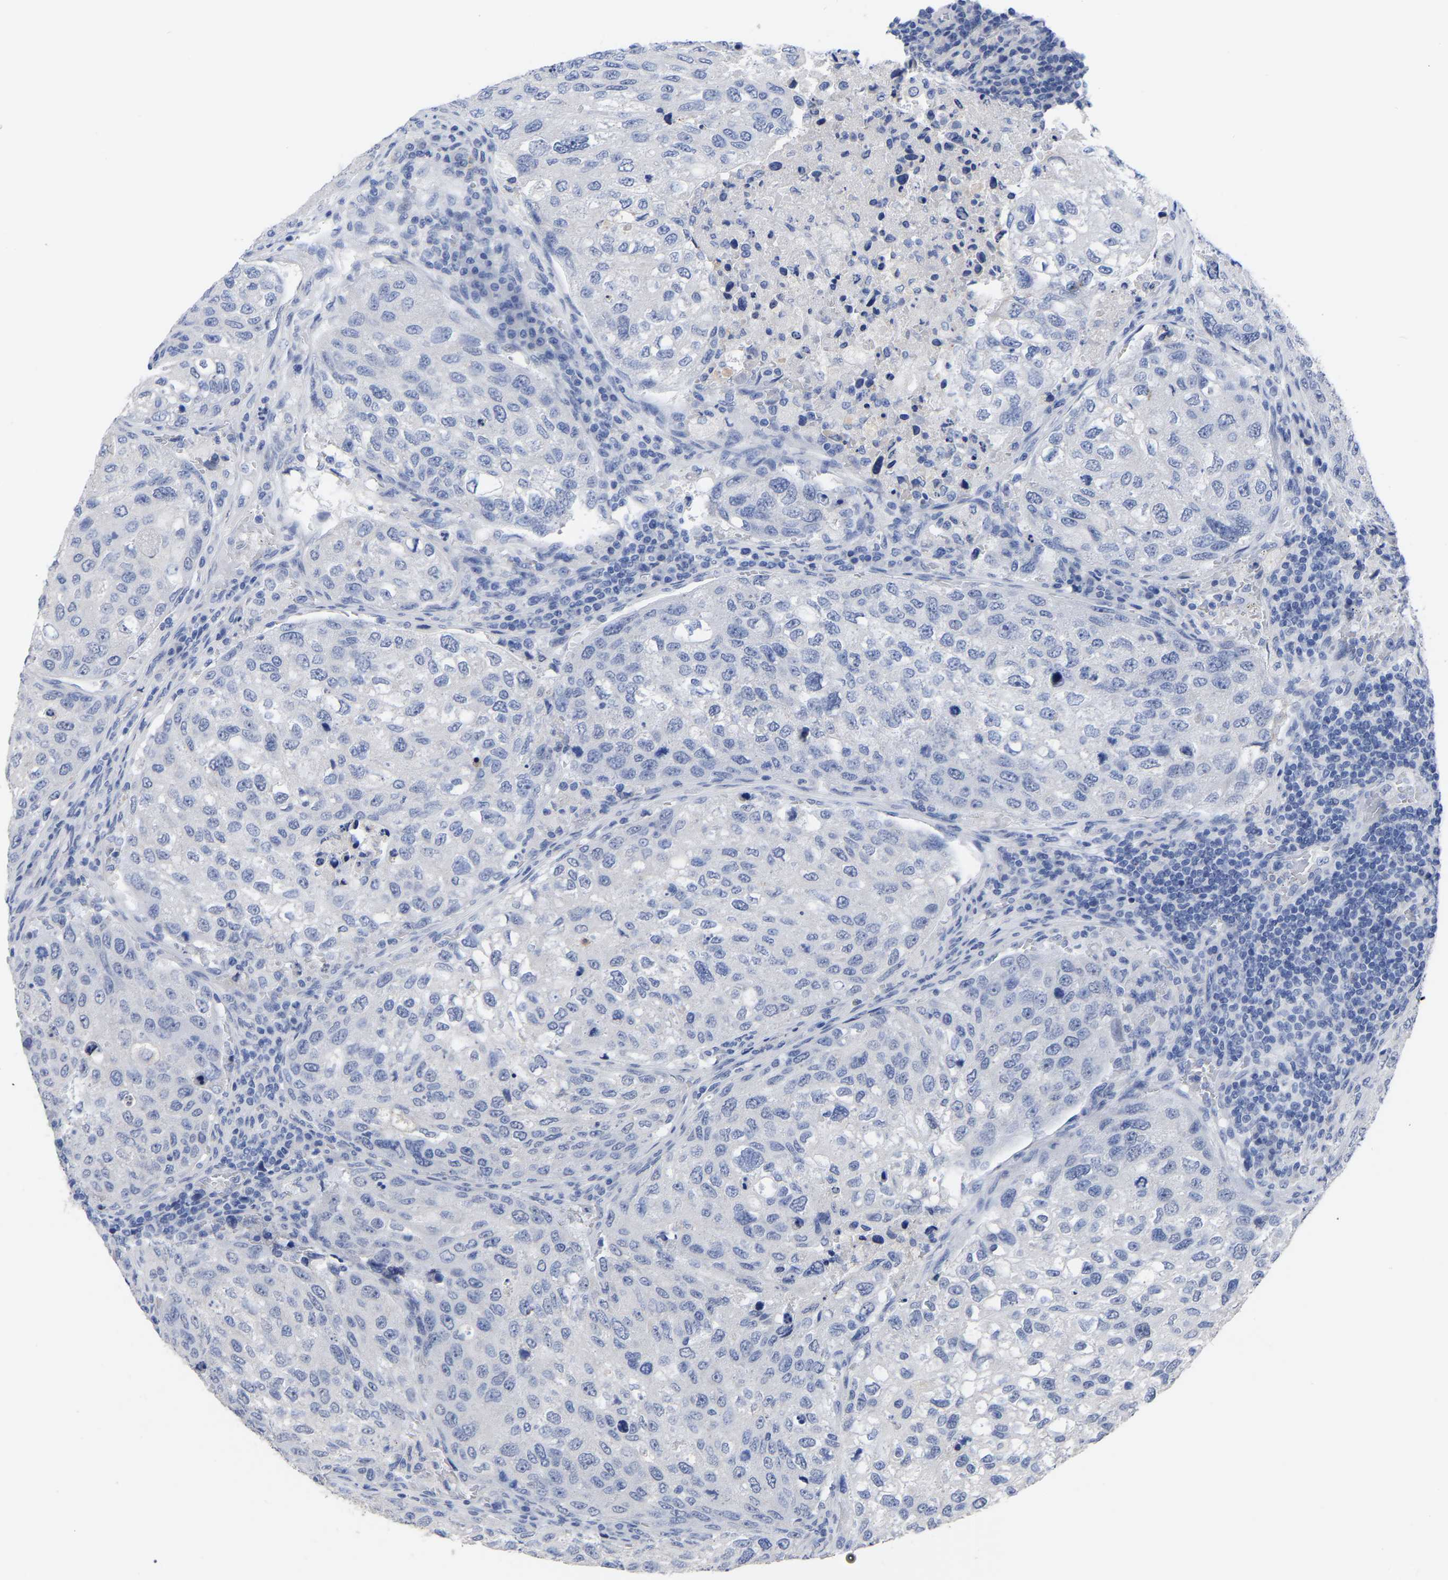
{"staining": {"intensity": "negative", "quantity": "none", "location": "none"}, "tissue": "urothelial cancer", "cell_type": "Tumor cells", "image_type": "cancer", "snomed": [{"axis": "morphology", "description": "Urothelial carcinoma, High grade"}, {"axis": "topography", "description": "Lymph node"}, {"axis": "topography", "description": "Urinary bladder"}], "caption": "DAB (3,3'-diaminobenzidine) immunohistochemical staining of human high-grade urothelial carcinoma demonstrates no significant staining in tumor cells. (DAB (3,3'-diaminobenzidine) immunohistochemistry with hematoxylin counter stain).", "gene": "ANXA13", "patient": {"sex": "male", "age": 51}}